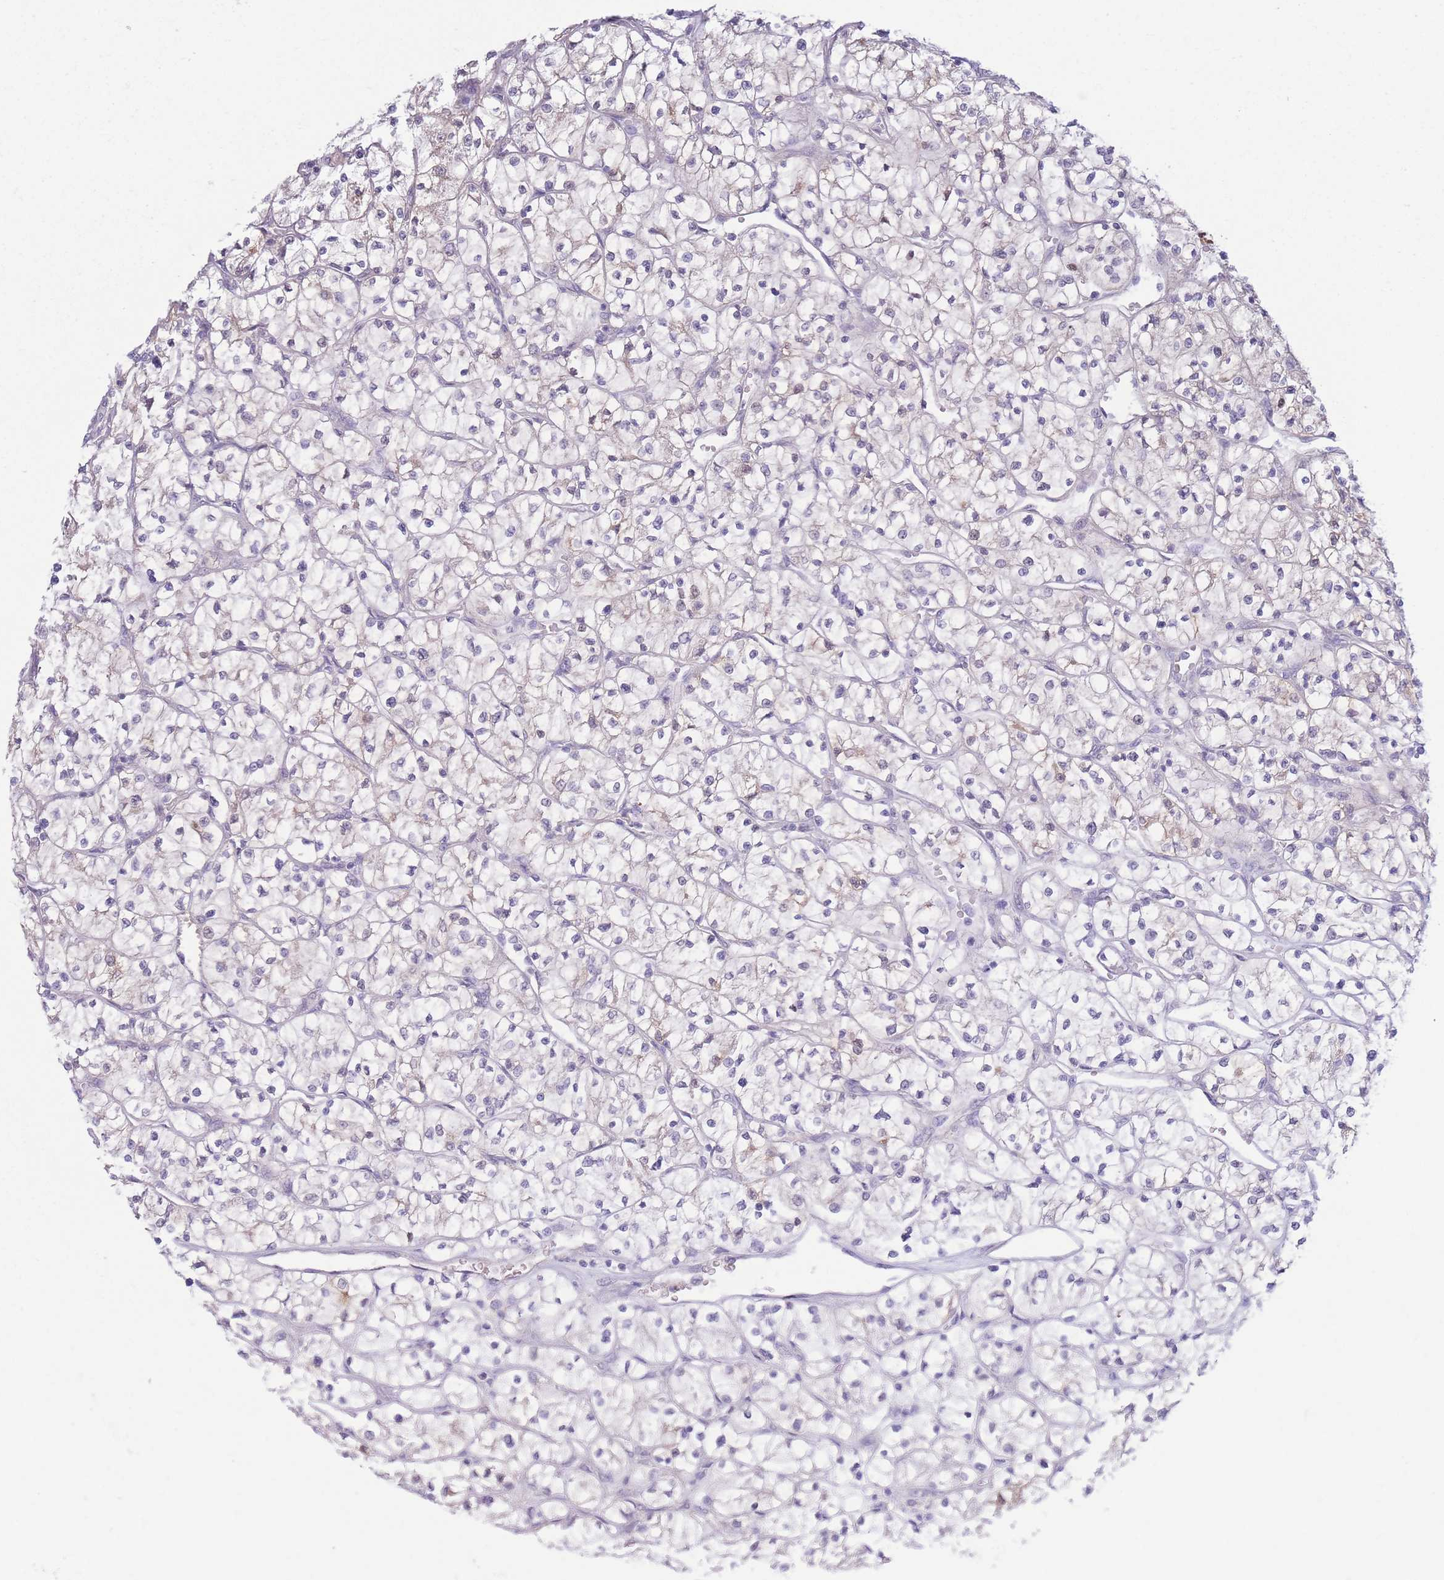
{"staining": {"intensity": "weak", "quantity": "<25%", "location": "cytoplasmic/membranous"}, "tissue": "renal cancer", "cell_type": "Tumor cells", "image_type": "cancer", "snomed": [{"axis": "morphology", "description": "Adenocarcinoma, NOS"}, {"axis": "topography", "description": "Kidney"}], "caption": "This is a micrograph of immunohistochemistry (IHC) staining of renal cancer (adenocarcinoma), which shows no staining in tumor cells. (DAB (3,3'-diaminobenzidine) immunohistochemistry (IHC) visualized using brightfield microscopy, high magnification).", "gene": "PKLR", "patient": {"sex": "female", "age": 64}}